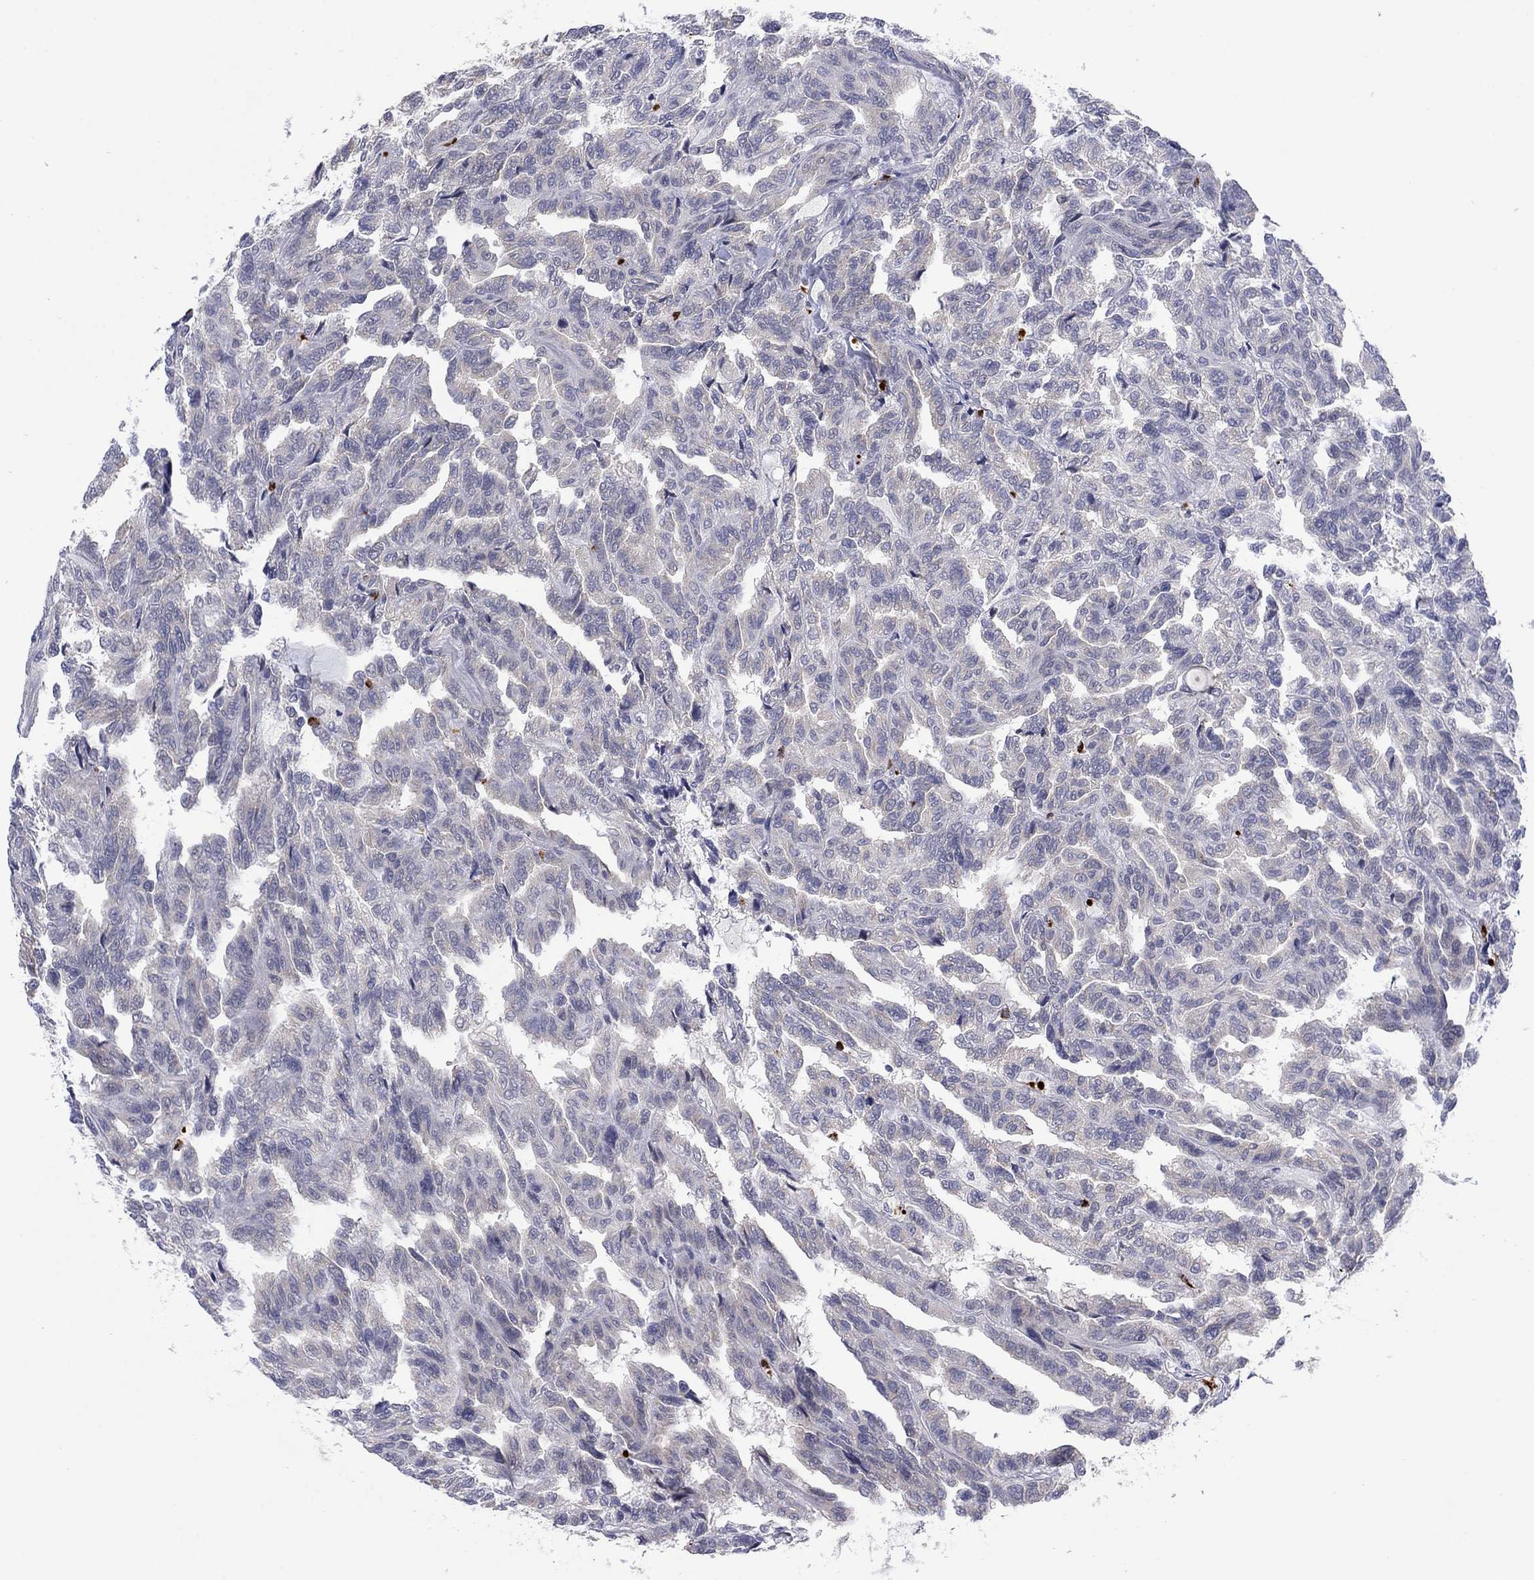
{"staining": {"intensity": "negative", "quantity": "none", "location": "none"}, "tissue": "renal cancer", "cell_type": "Tumor cells", "image_type": "cancer", "snomed": [{"axis": "morphology", "description": "Adenocarcinoma, NOS"}, {"axis": "topography", "description": "Kidney"}], "caption": "An image of human renal cancer is negative for staining in tumor cells.", "gene": "MTRFR", "patient": {"sex": "male", "age": 79}}